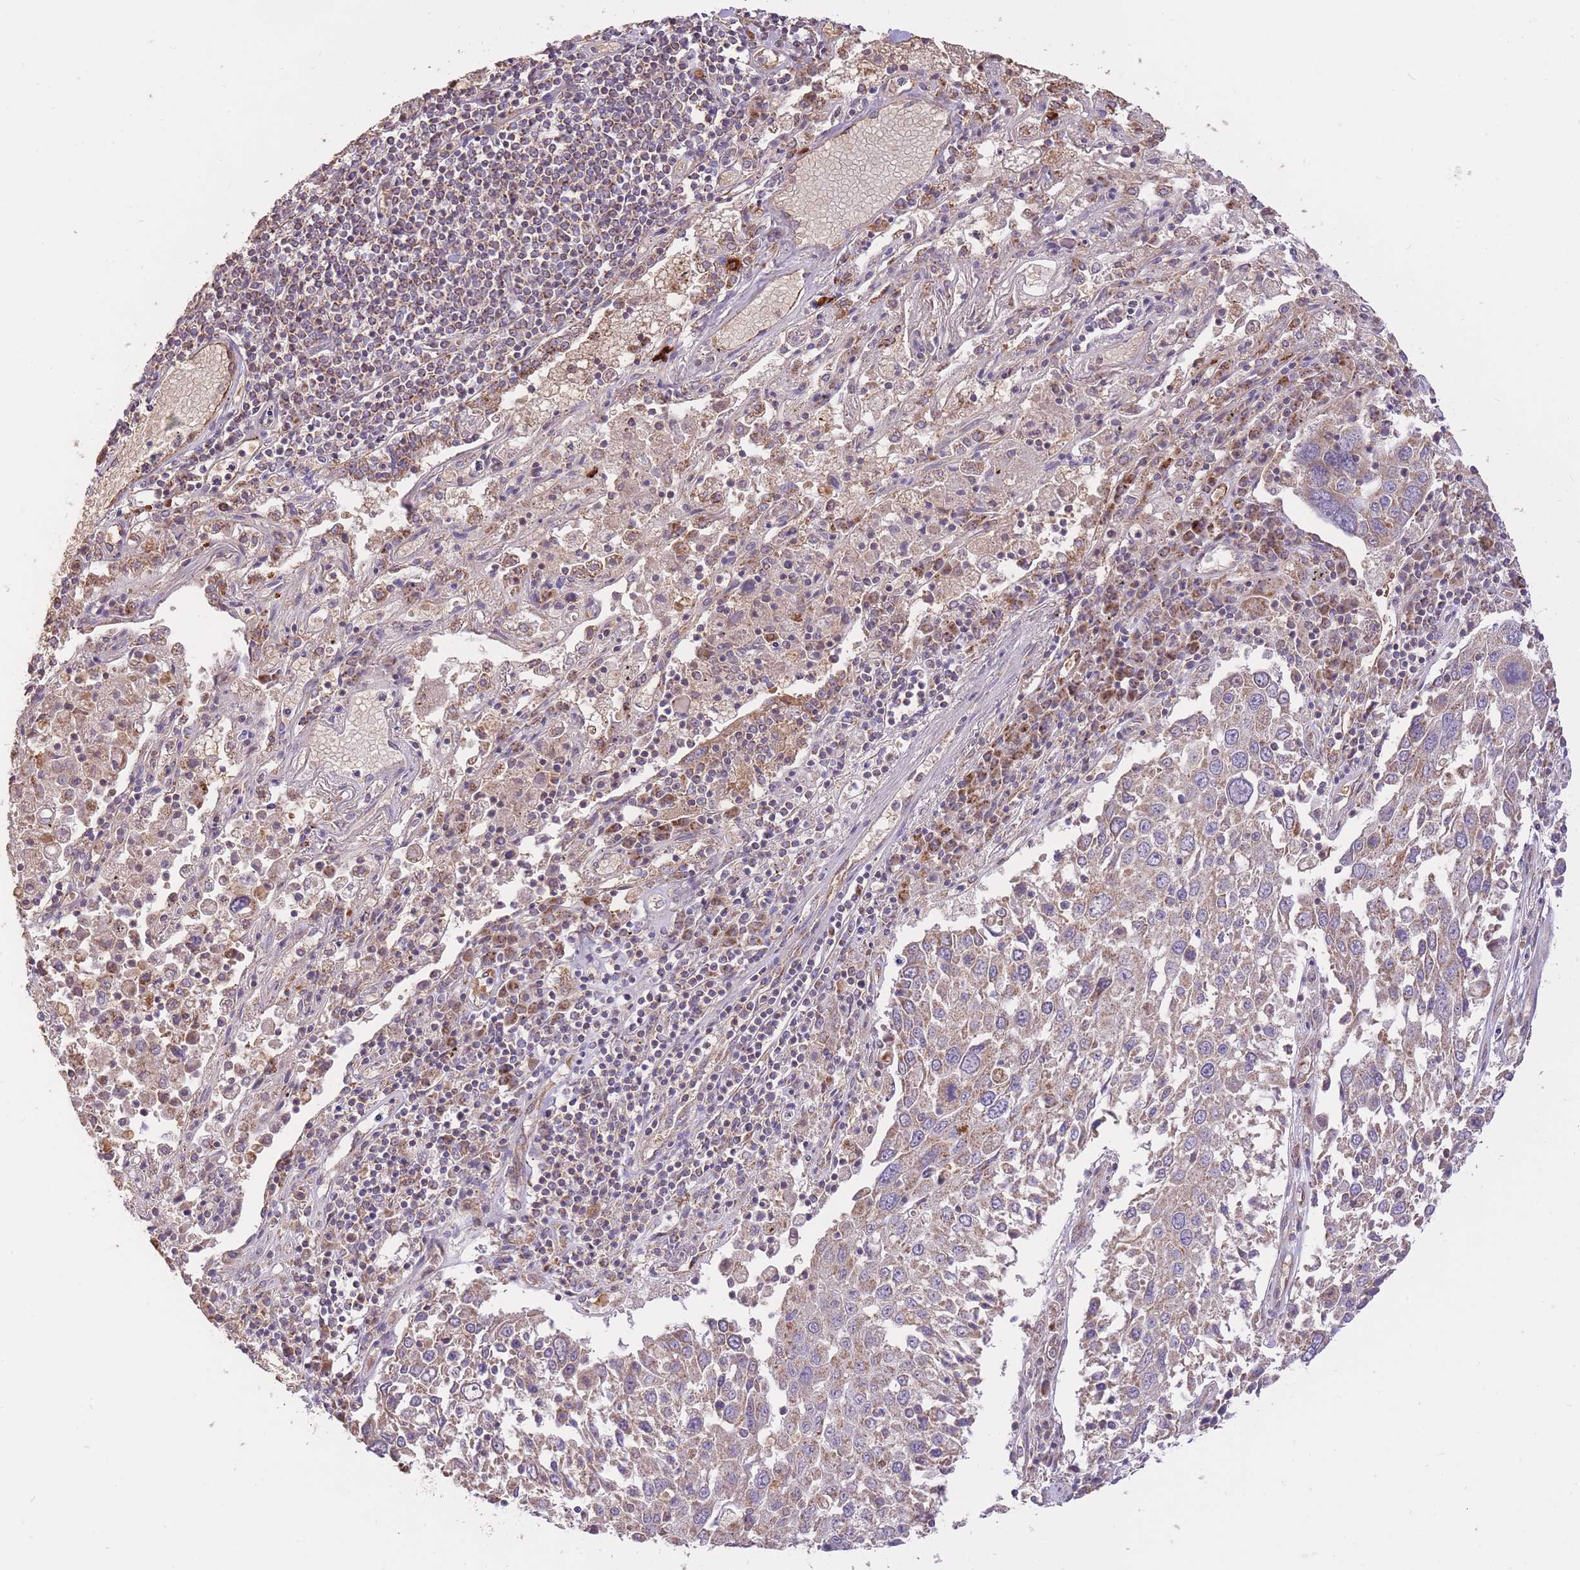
{"staining": {"intensity": "moderate", "quantity": ">75%", "location": "cytoplasmic/membranous"}, "tissue": "lung cancer", "cell_type": "Tumor cells", "image_type": "cancer", "snomed": [{"axis": "morphology", "description": "Squamous cell carcinoma, NOS"}, {"axis": "topography", "description": "Lung"}], "caption": "Immunohistochemistry of human lung cancer (squamous cell carcinoma) demonstrates medium levels of moderate cytoplasmic/membranous staining in about >75% of tumor cells.", "gene": "PREP", "patient": {"sex": "male", "age": 65}}